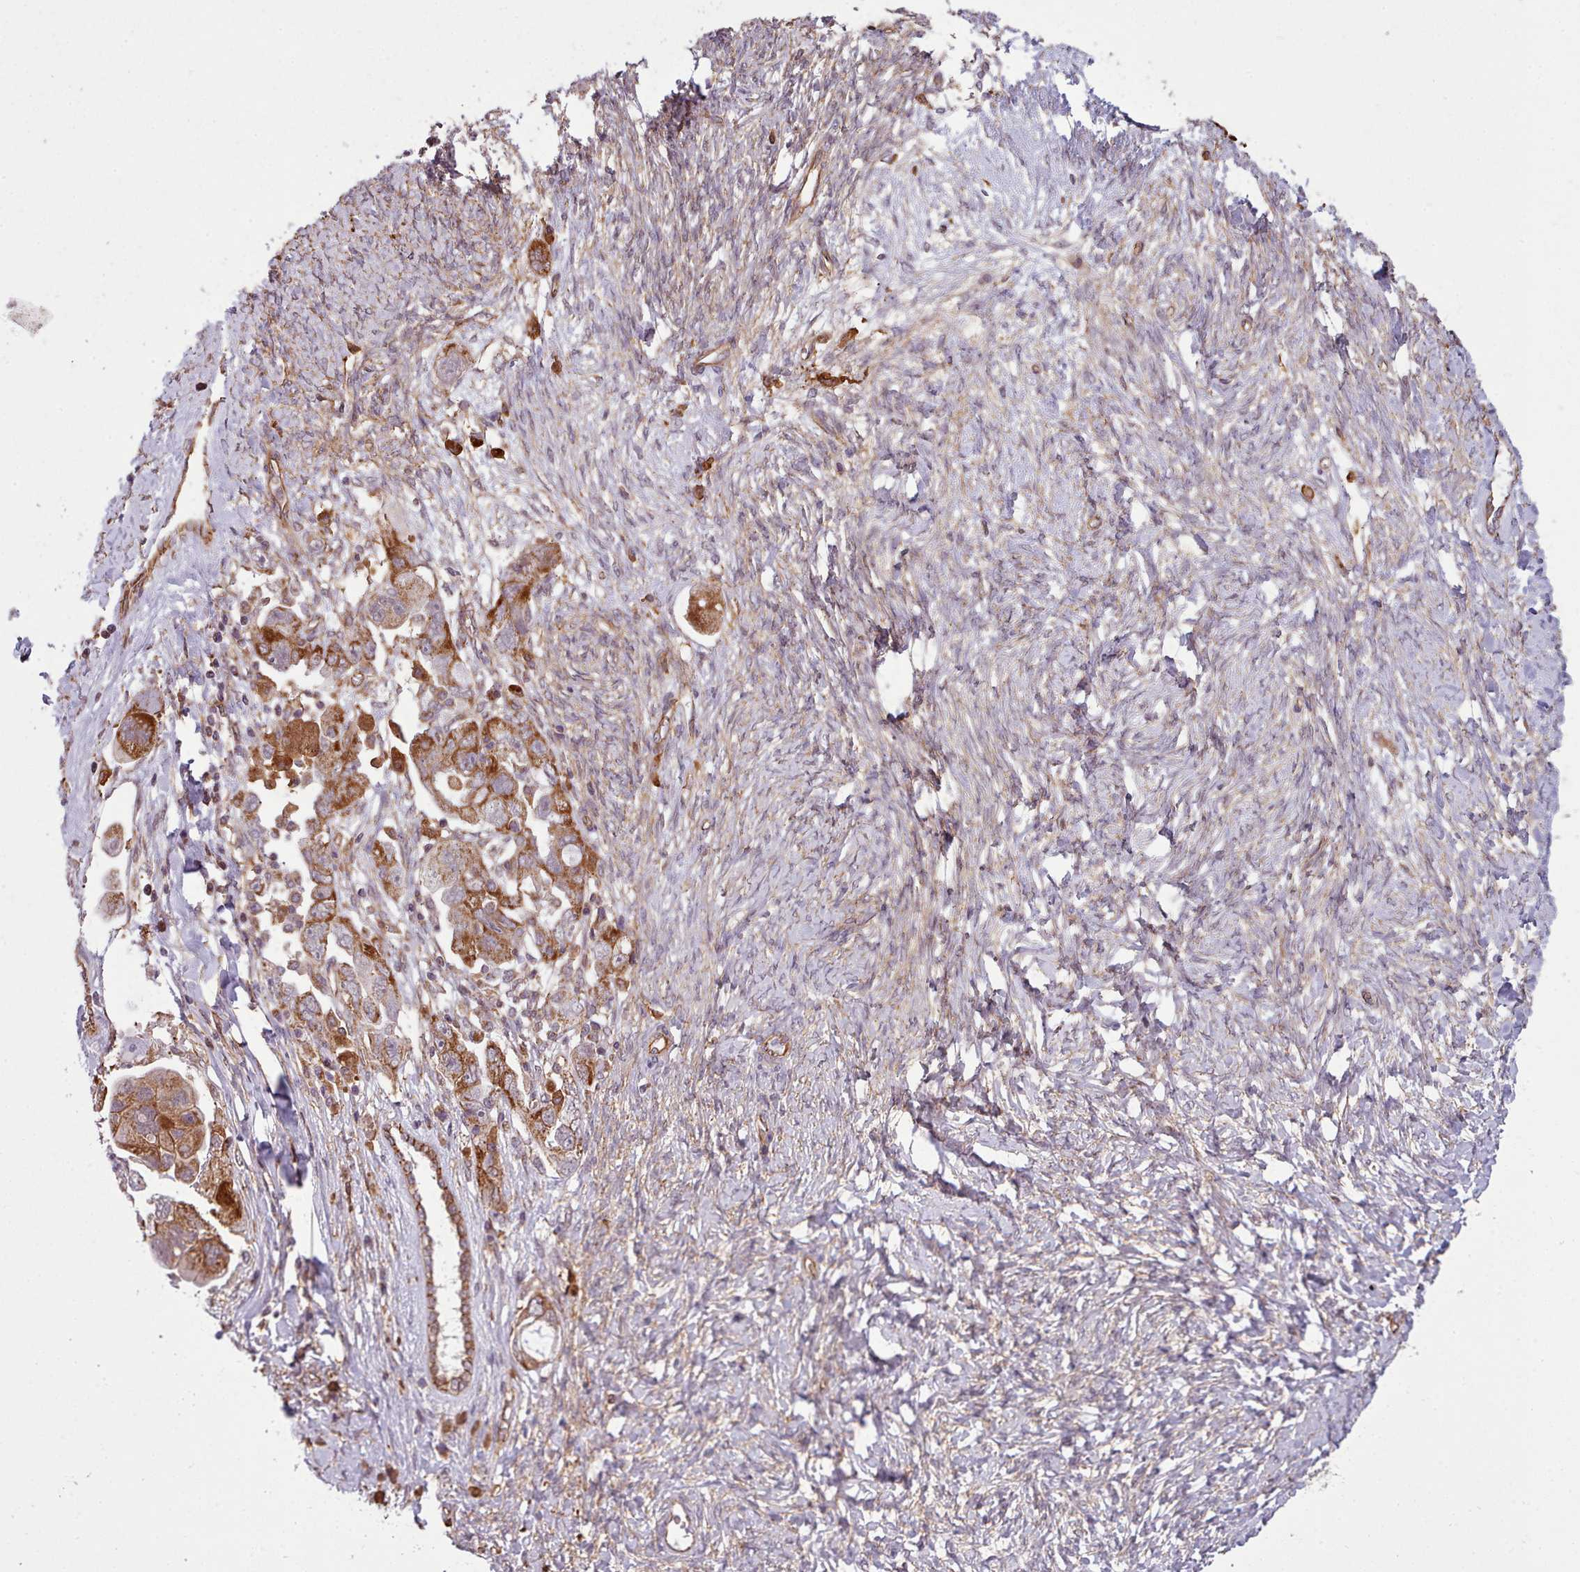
{"staining": {"intensity": "strong", "quantity": ">75%", "location": "cytoplasmic/membranous"}, "tissue": "ovarian cancer", "cell_type": "Tumor cells", "image_type": "cancer", "snomed": [{"axis": "morphology", "description": "Carcinoma, NOS"}, {"axis": "morphology", "description": "Cystadenocarcinoma, serous, NOS"}, {"axis": "topography", "description": "Ovary"}], "caption": "Approximately >75% of tumor cells in human ovarian cancer show strong cytoplasmic/membranous protein staining as visualized by brown immunohistochemical staining.", "gene": "MRPL46", "patient": {"sex": "female", "age": 69}}